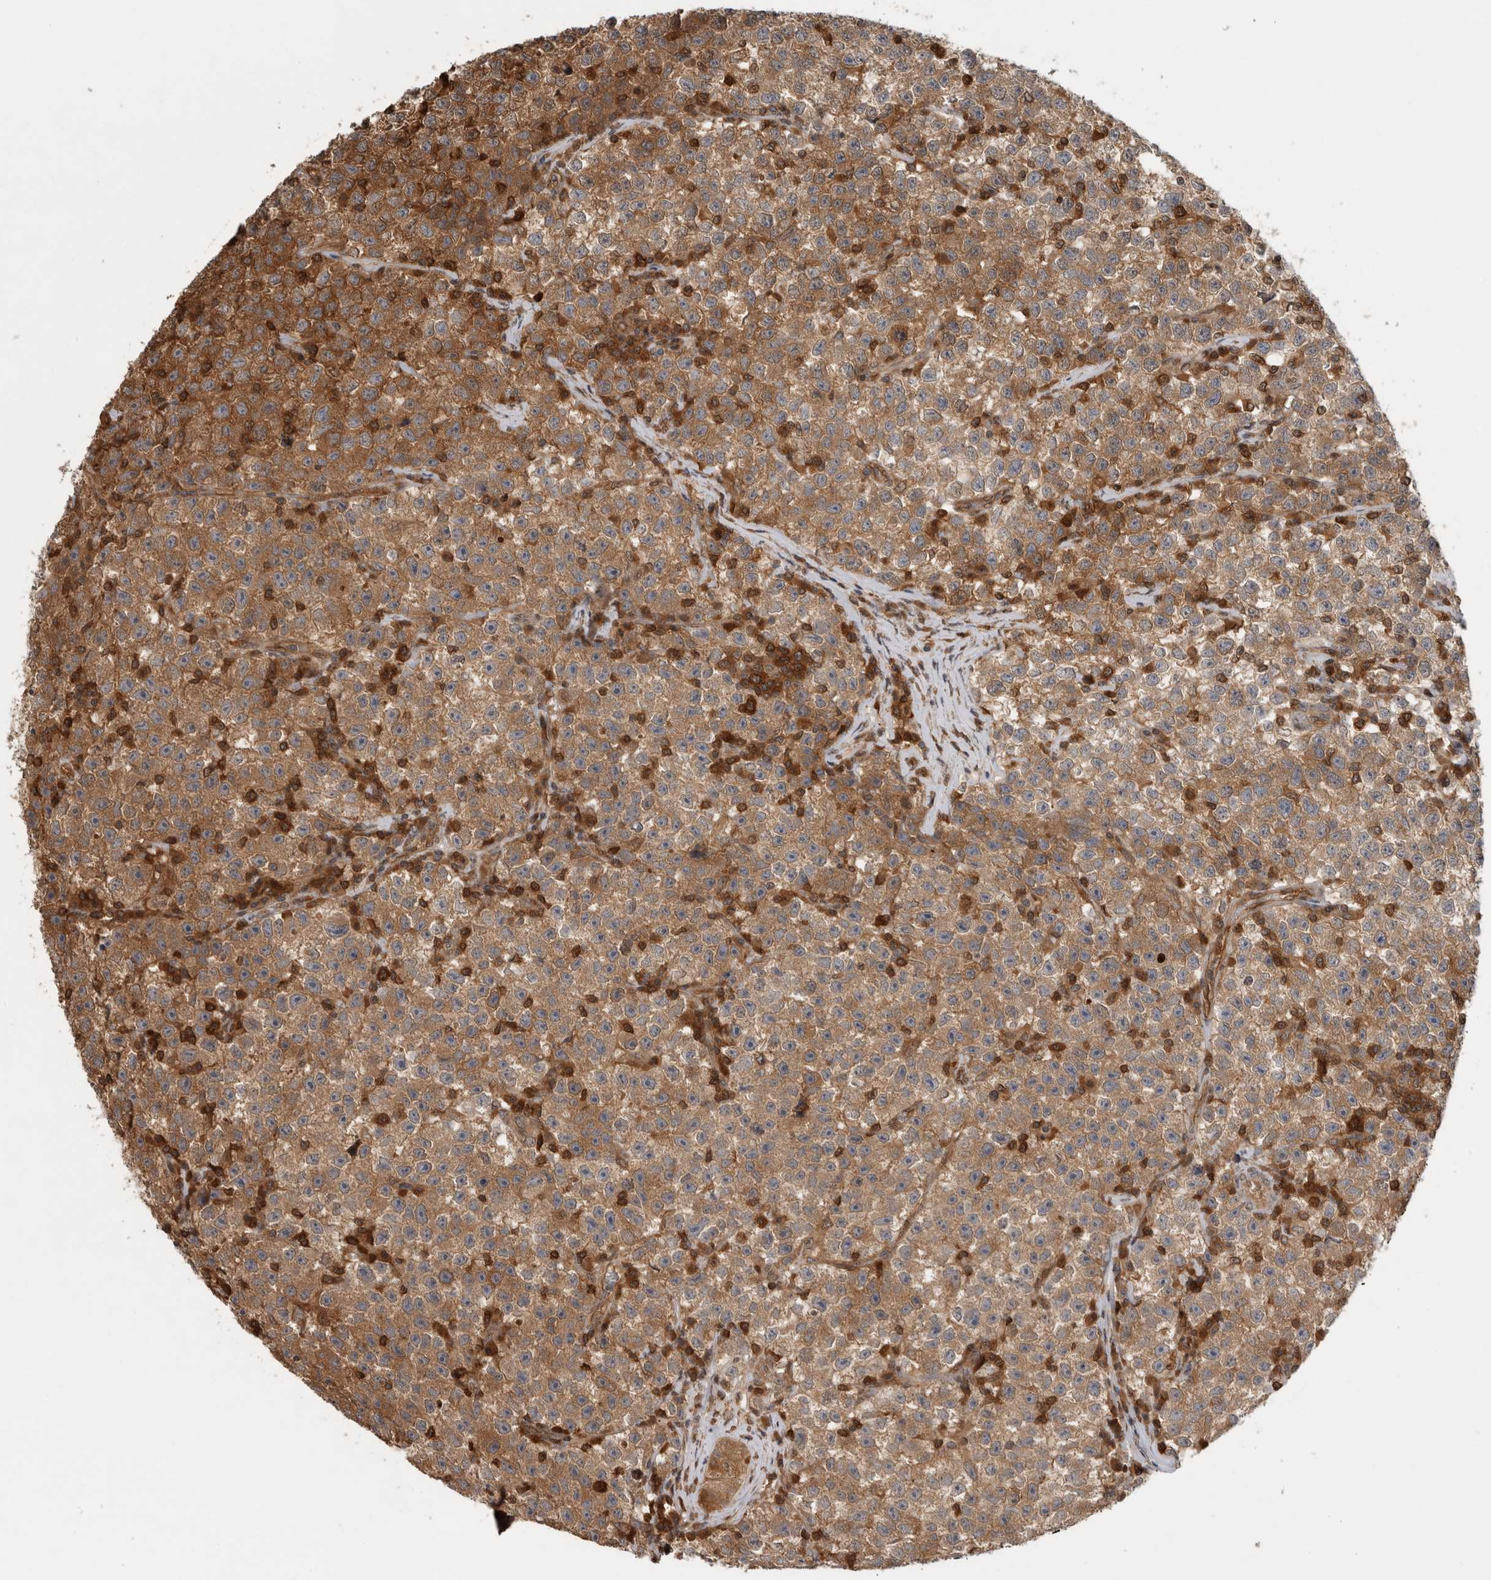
{"staining": {"intensity": "moderate", "quantity": ">75%", "location": "cytoplasmic/membranous"}, "tissue": "testis cancer", "cell_type": "Tumor cells", "image_type": "cancer", "snomed": [{"axis": "morphology", "description": "Seminoma, NOS"}, {"axis": "topography", "description": "Testis"}], "caption": "Immunohistochemical staining of human testis cancer demonstrates medium levels of moderate cytoplasmic/membranous positivity in approximately >75% of tumor cells.", "gene": "ASTN2", "patient": {"sex": "male", "age": 22}}